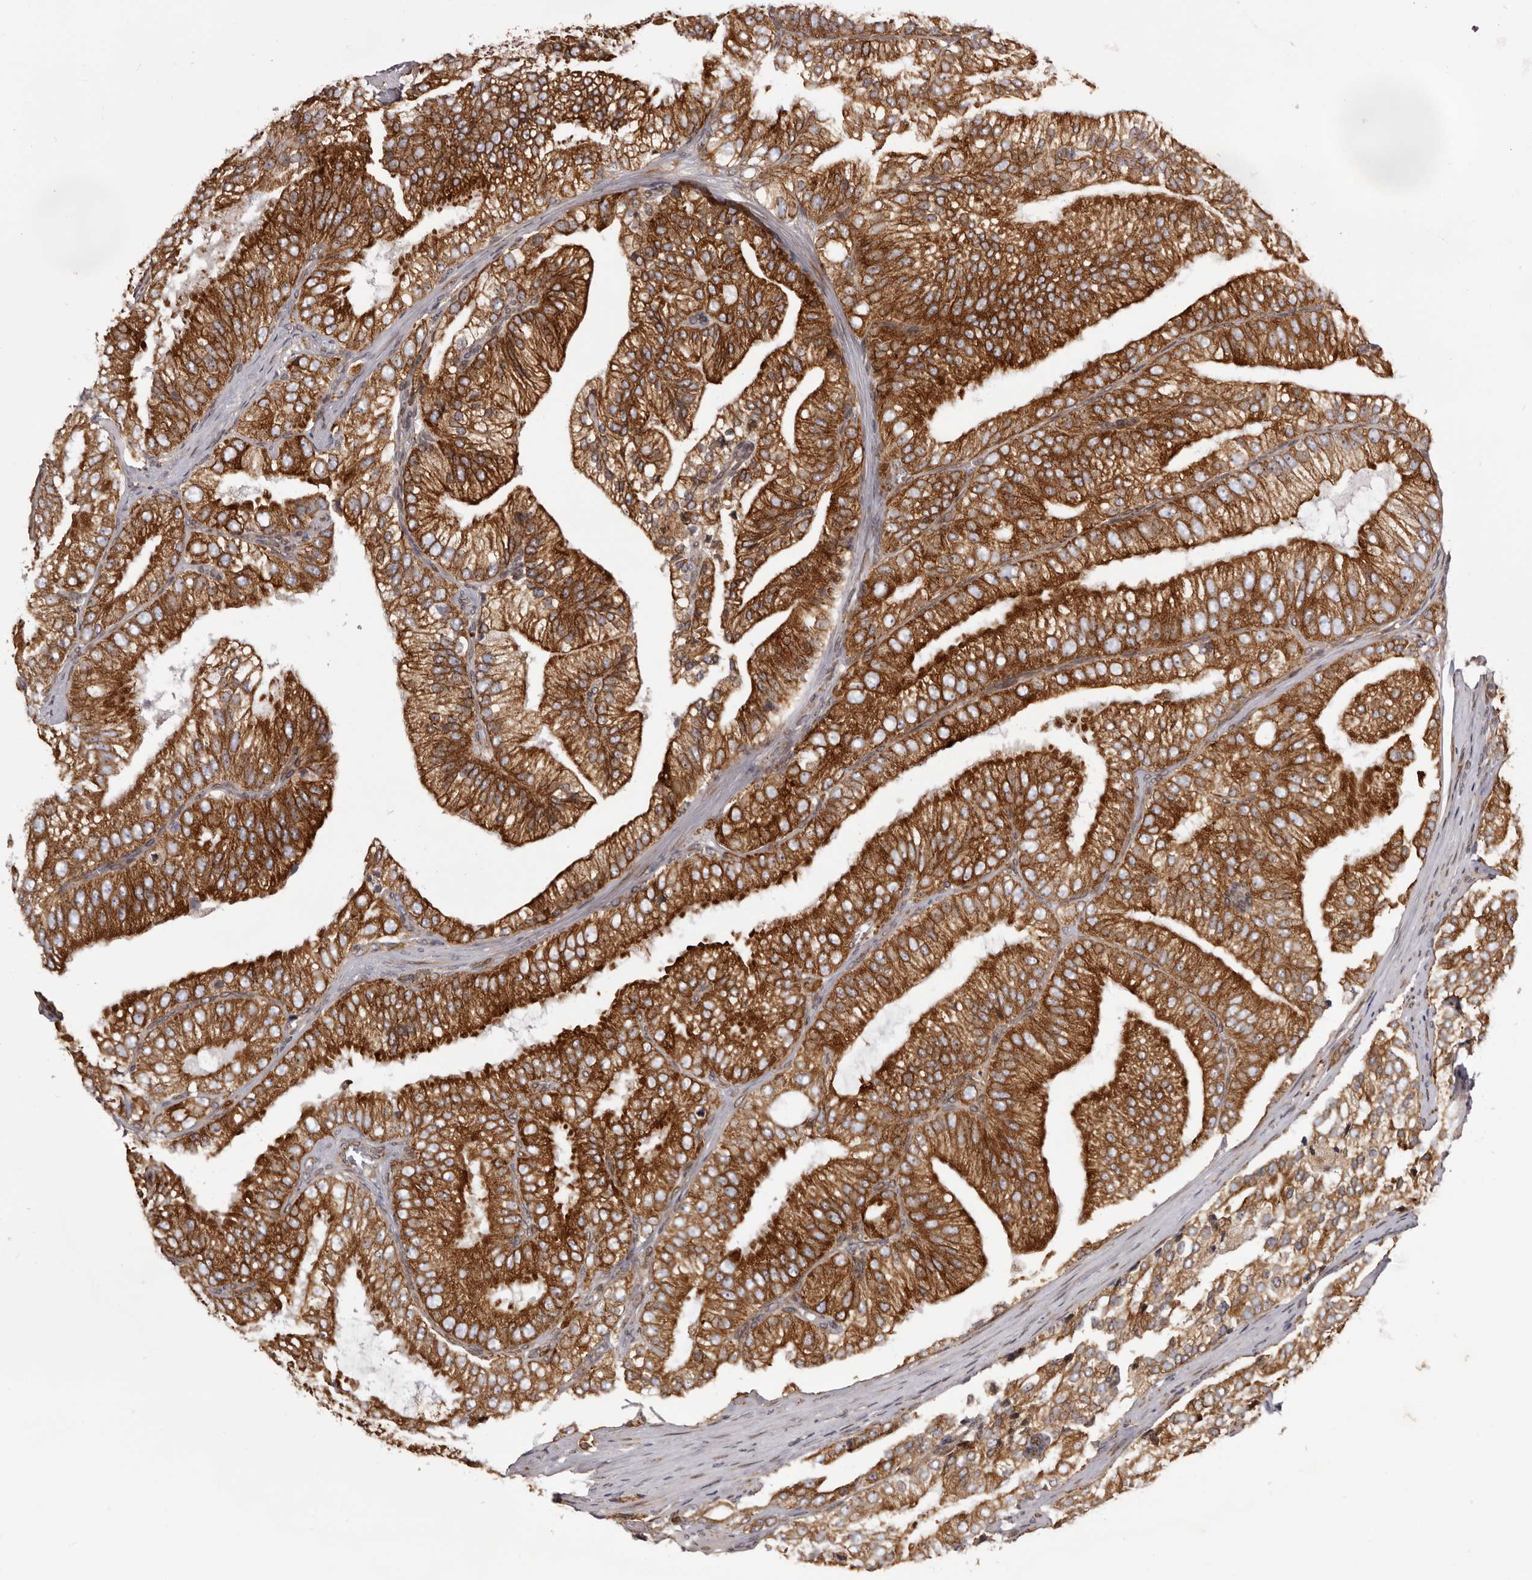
{"staining": {"intensity": "strong", "quantity": ">75%", "location": "cytoplasmic/membranous"}, "tissue": "prostate cancer", "cell_type": "Tumor cells", "image_type": "cancer", "snomed": [{"axis": "morphology", "description": "Adenocarcinoma, High grade"}, {"axis": "topography", "description": "Prostate"}], "caption": "Protein positivity by immunohistochemistry shows strong cytoplasmic/membranous staining in about >75% of tumor cells in prostate adenocarcinoma (high-grade).", "gene": "C4orf3", "patient": {"sex": "male", "age": 58}}